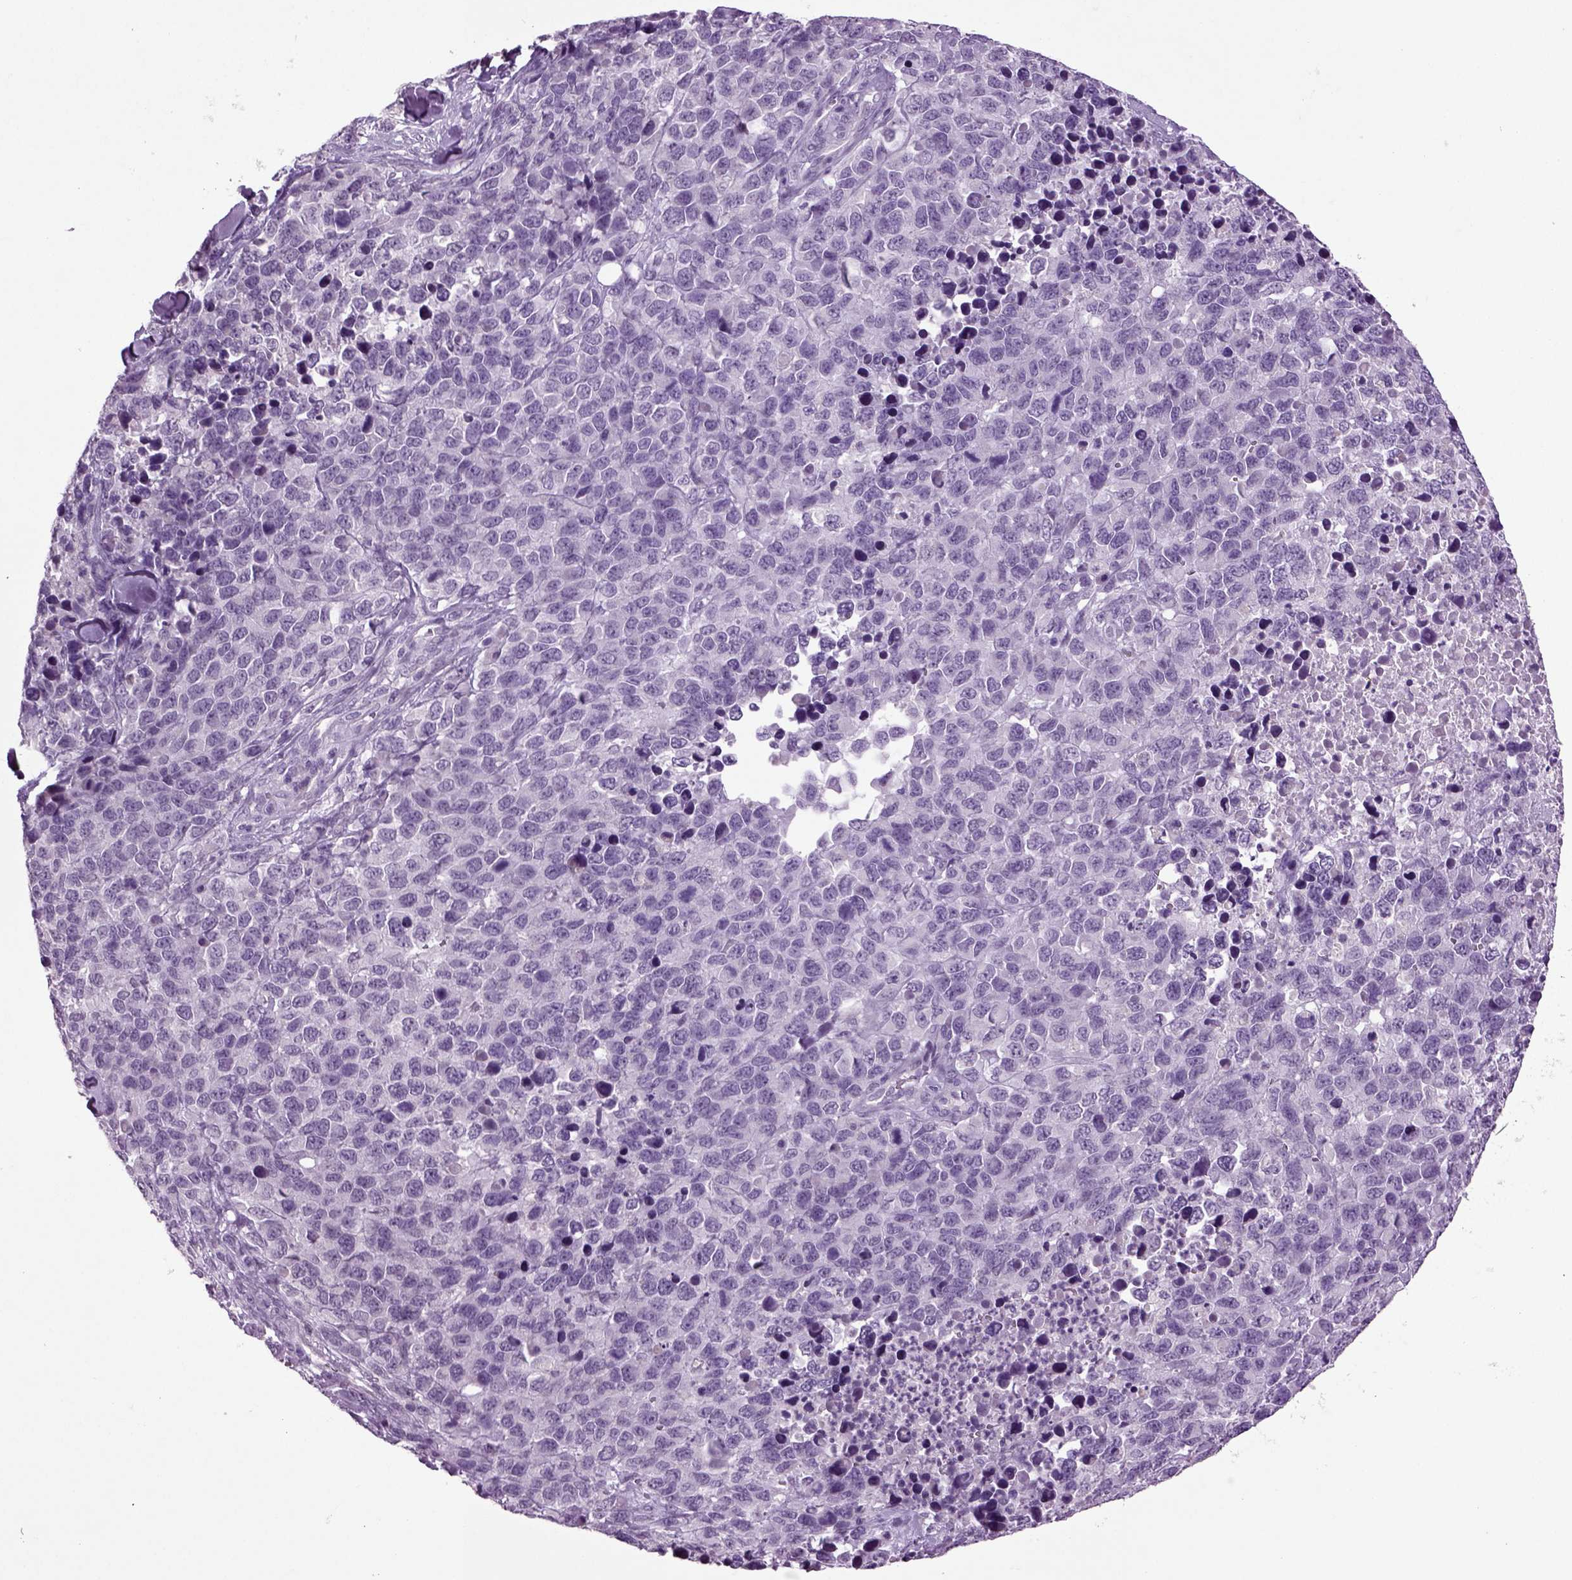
{"staining": {"intensity": "negative", "quantity": "none", "location": "none"}, "tissue": "melanoma", "cell_type": "Tumor cells", "image_type": "cancer", "snomed": [{"axis": "morphology", "description": "Malignant melanoma, Metastatic site"}, {"axis": "topography", "description": "Skin"}], "caption": "Immunohistochemistry image of human malignant melanoma (metastatic site) stained for a protein (brown), which shows no positivity in tumor cells.", "gene": "SLC17A6", "patient": {"sex": "male", "age": 84}}